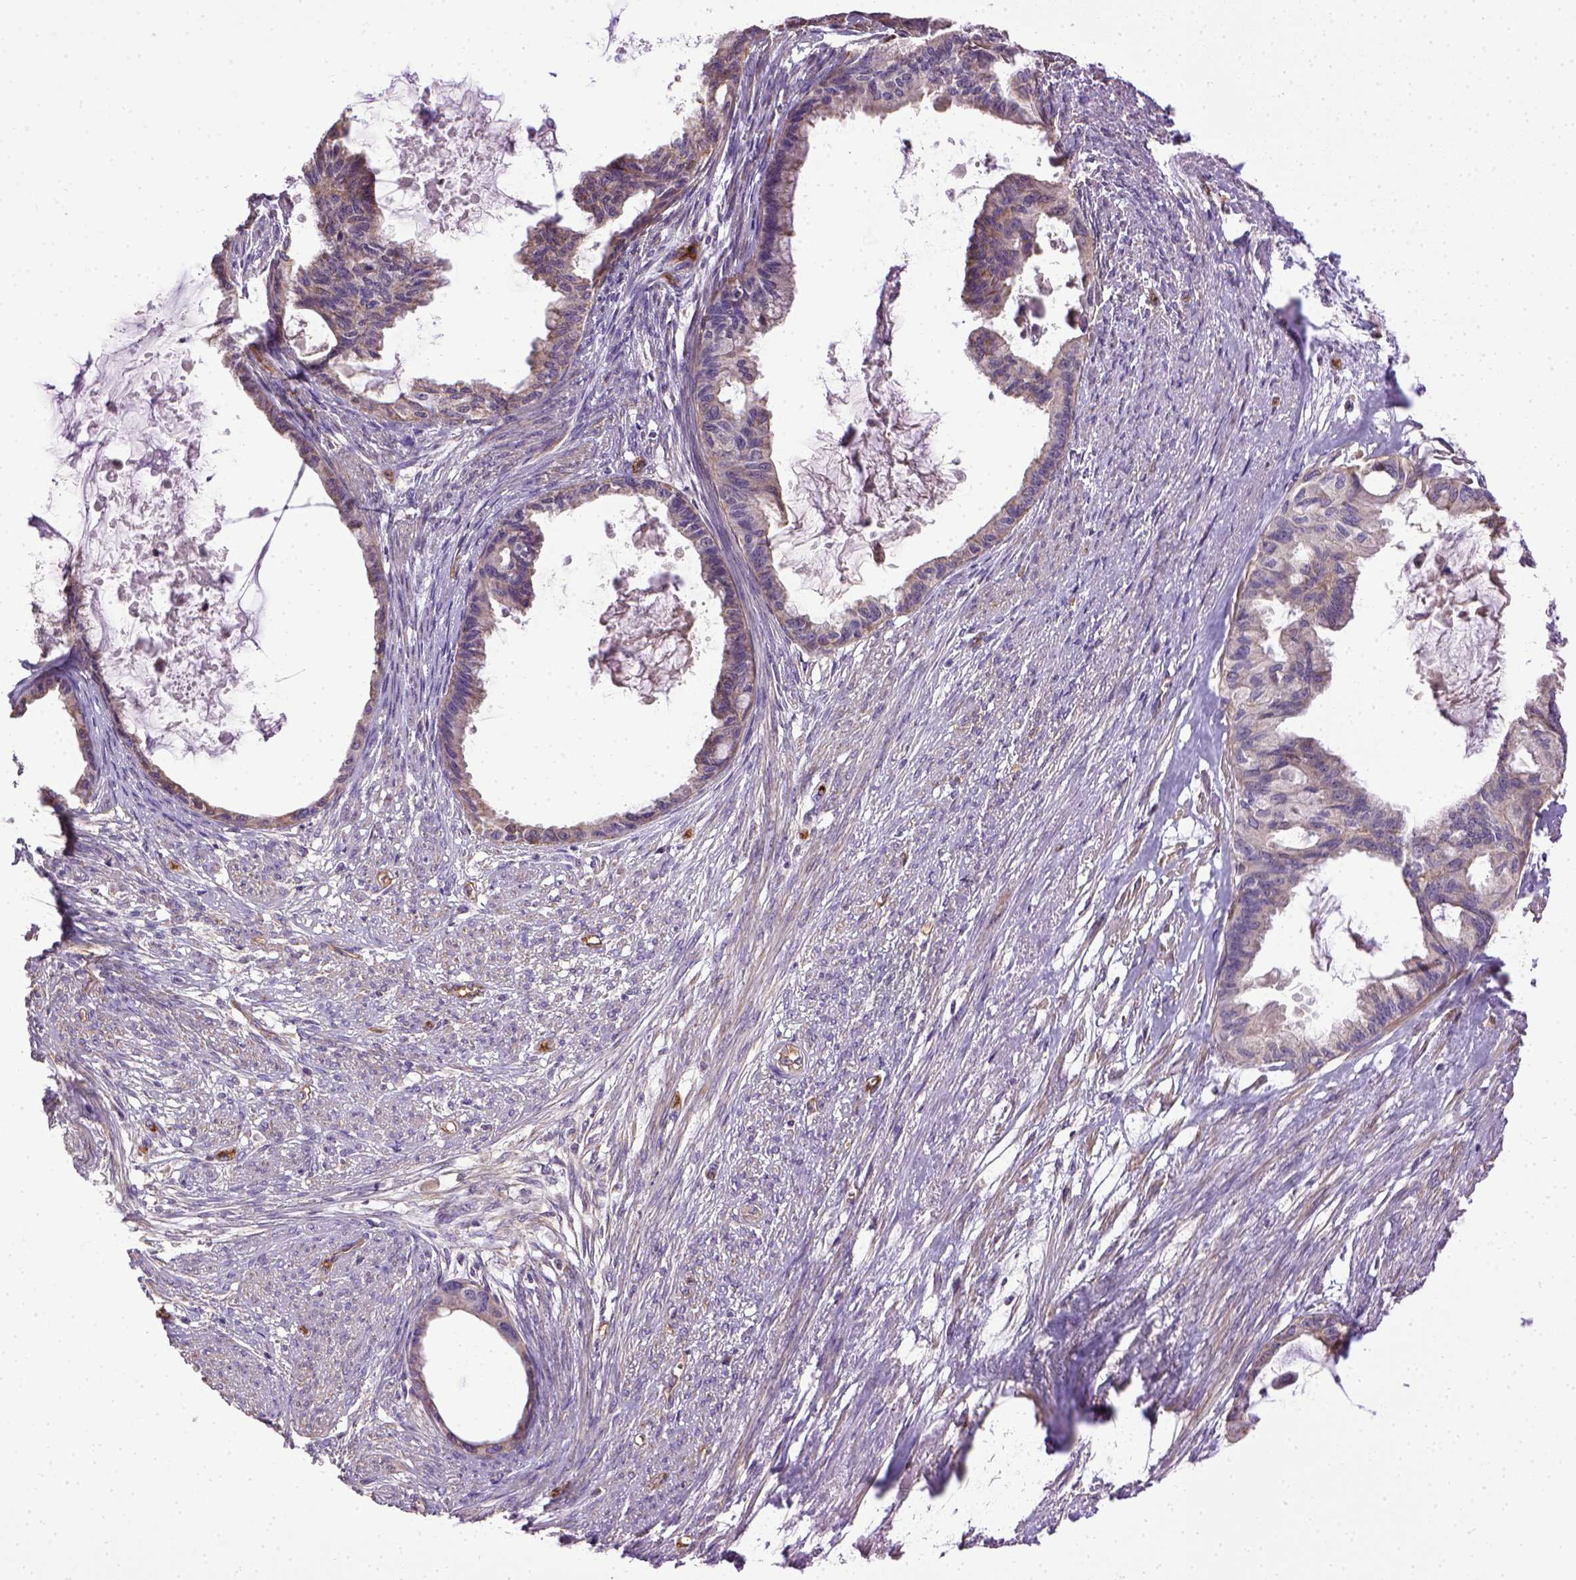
{"staining": {"intensity": "weak", "quantity": "25%-75%", "location": "cytoplasmic/membranous"}, "tissue": "endometrial cancer", "cell_type": "Tumor cells", "image_type": "cancer", "snomed": [{"axis": "morphology", "description": "Adenocarcinoma, NOS"}, {"axis": "topography", "description": "Endometrium"}], "caption": "Brown immunohistochemical staining in endometrial cancer (adenocarcinoma) shows weak cytoplasmic/membranous expression in about 25%-75% of tumor cells.", "gene": "ENG", "patient": {"sex": "female", "age": 86}}